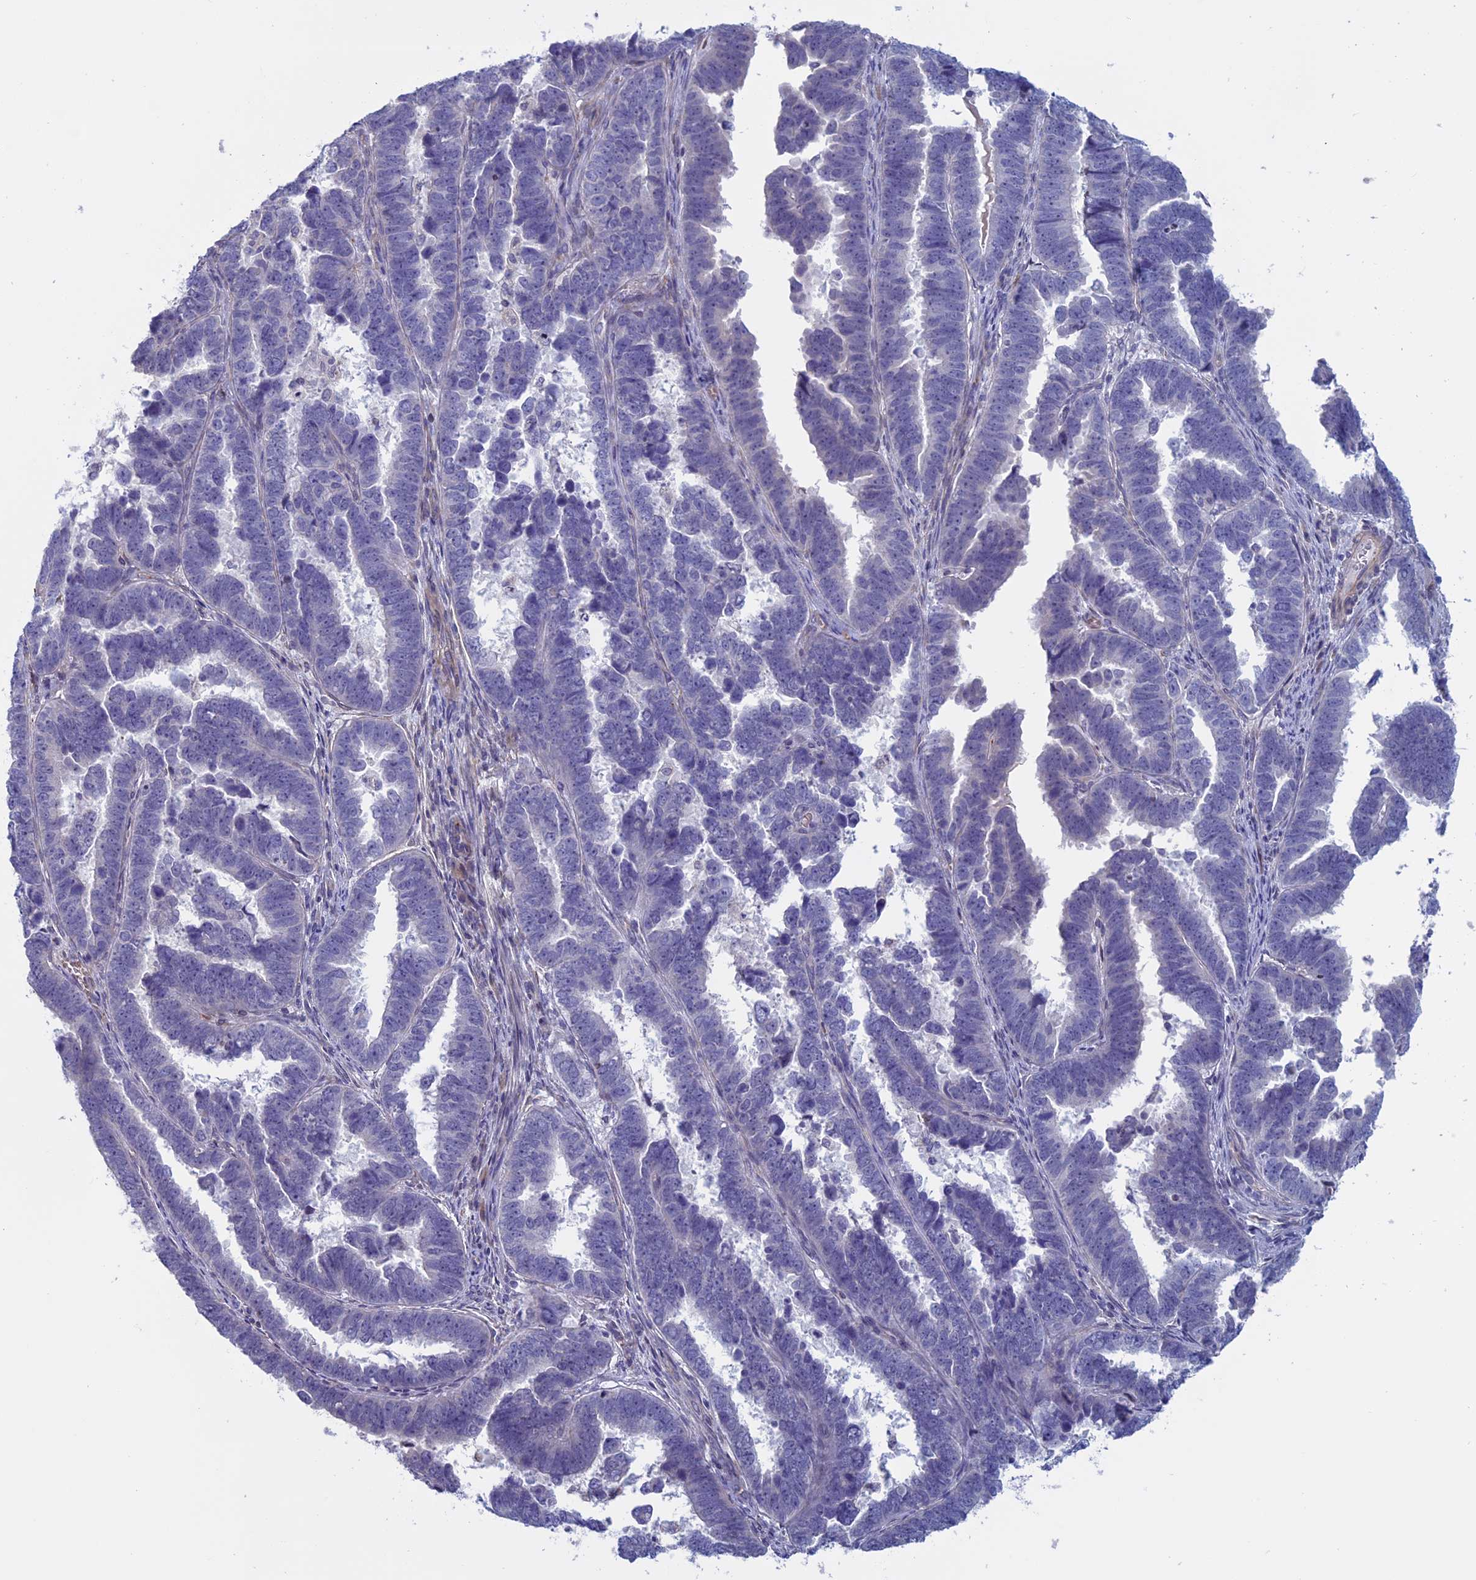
{"staining": {"intensity": "negative", "quantity": "none", "location": "none"}, "tissue": "endometrial cancer", "cell_type": "Tumor cells", "image_type": "cancer", "snomed": [{"axis": "morphology", "description": "Adenocarcinoma, NOS"}, {"axis": "topography", "description": "Endometrium"}], "caption": "A photomicrograph of adenocarcinoma (endometrial) stained for a protein displays no brown staining in tumor cells. (DAB immunohistochemistry (IHC) with hematoxylin counter stain).", "gene": "BCL2L10", "patient": {"sex": "female", "age": 75}}